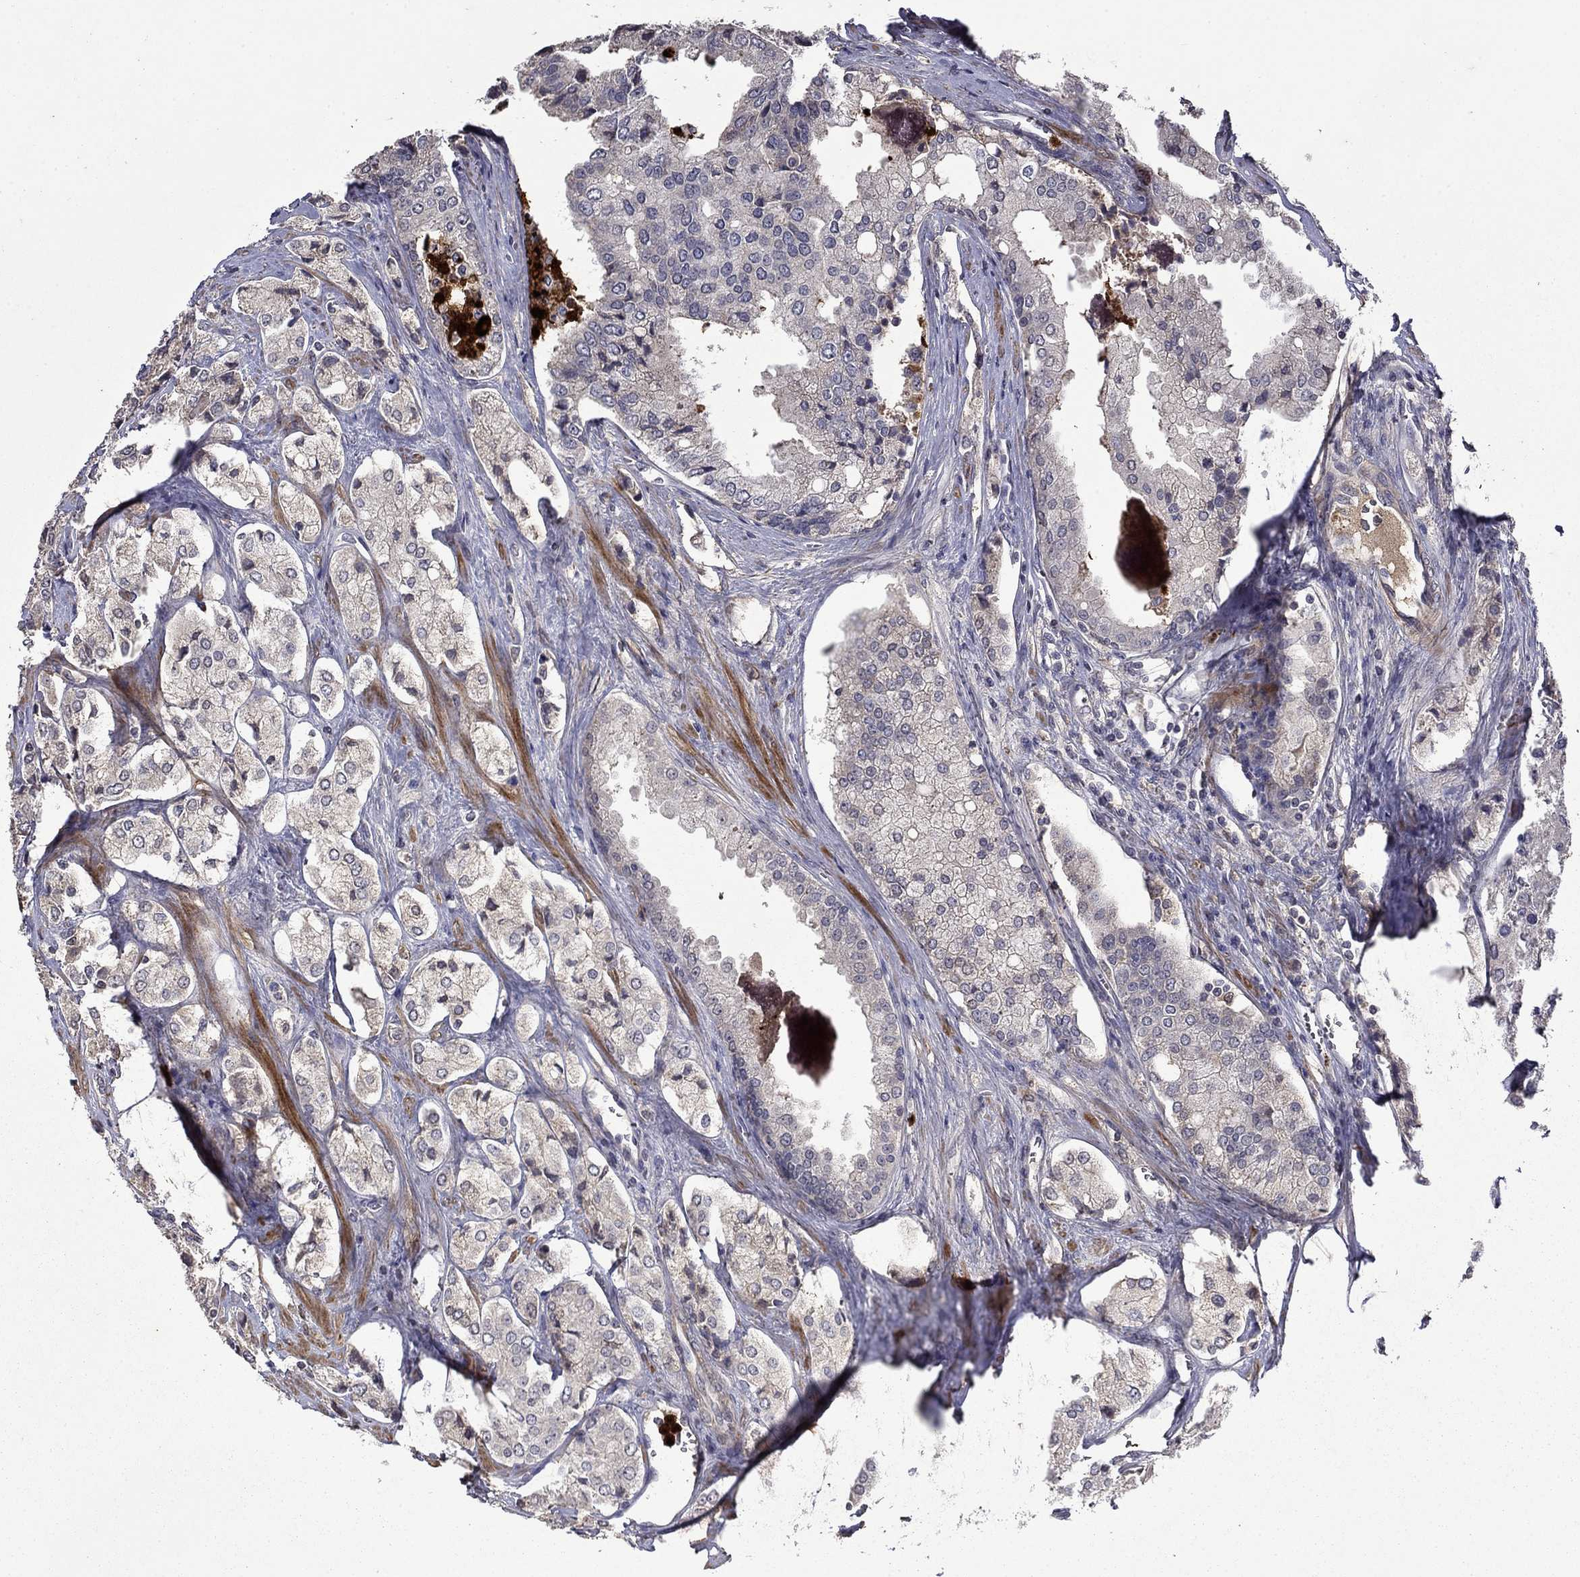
{"staining": {"intensity": "negative", "quantity": "none", "location": "none"}, "tissue": "prostate cancer", "cell_type": "Tumor cells", "image_type": "cancer", "snomed": [{"axis": "morphology", "description": "Adenocarcinoma, NOS"}, {"axis": "topography", "description": "Prostate and seminal vesicle, NOS"}, {"axis": "topography", "description": "Prostate"}], "caption": "This is an immunohistochemistry (IHC) photomicrograph of human prostate cancer. There is no positivity in tumor cells.", "gene": "SATB1", "patient": {"sex": "male", "age": 67}}